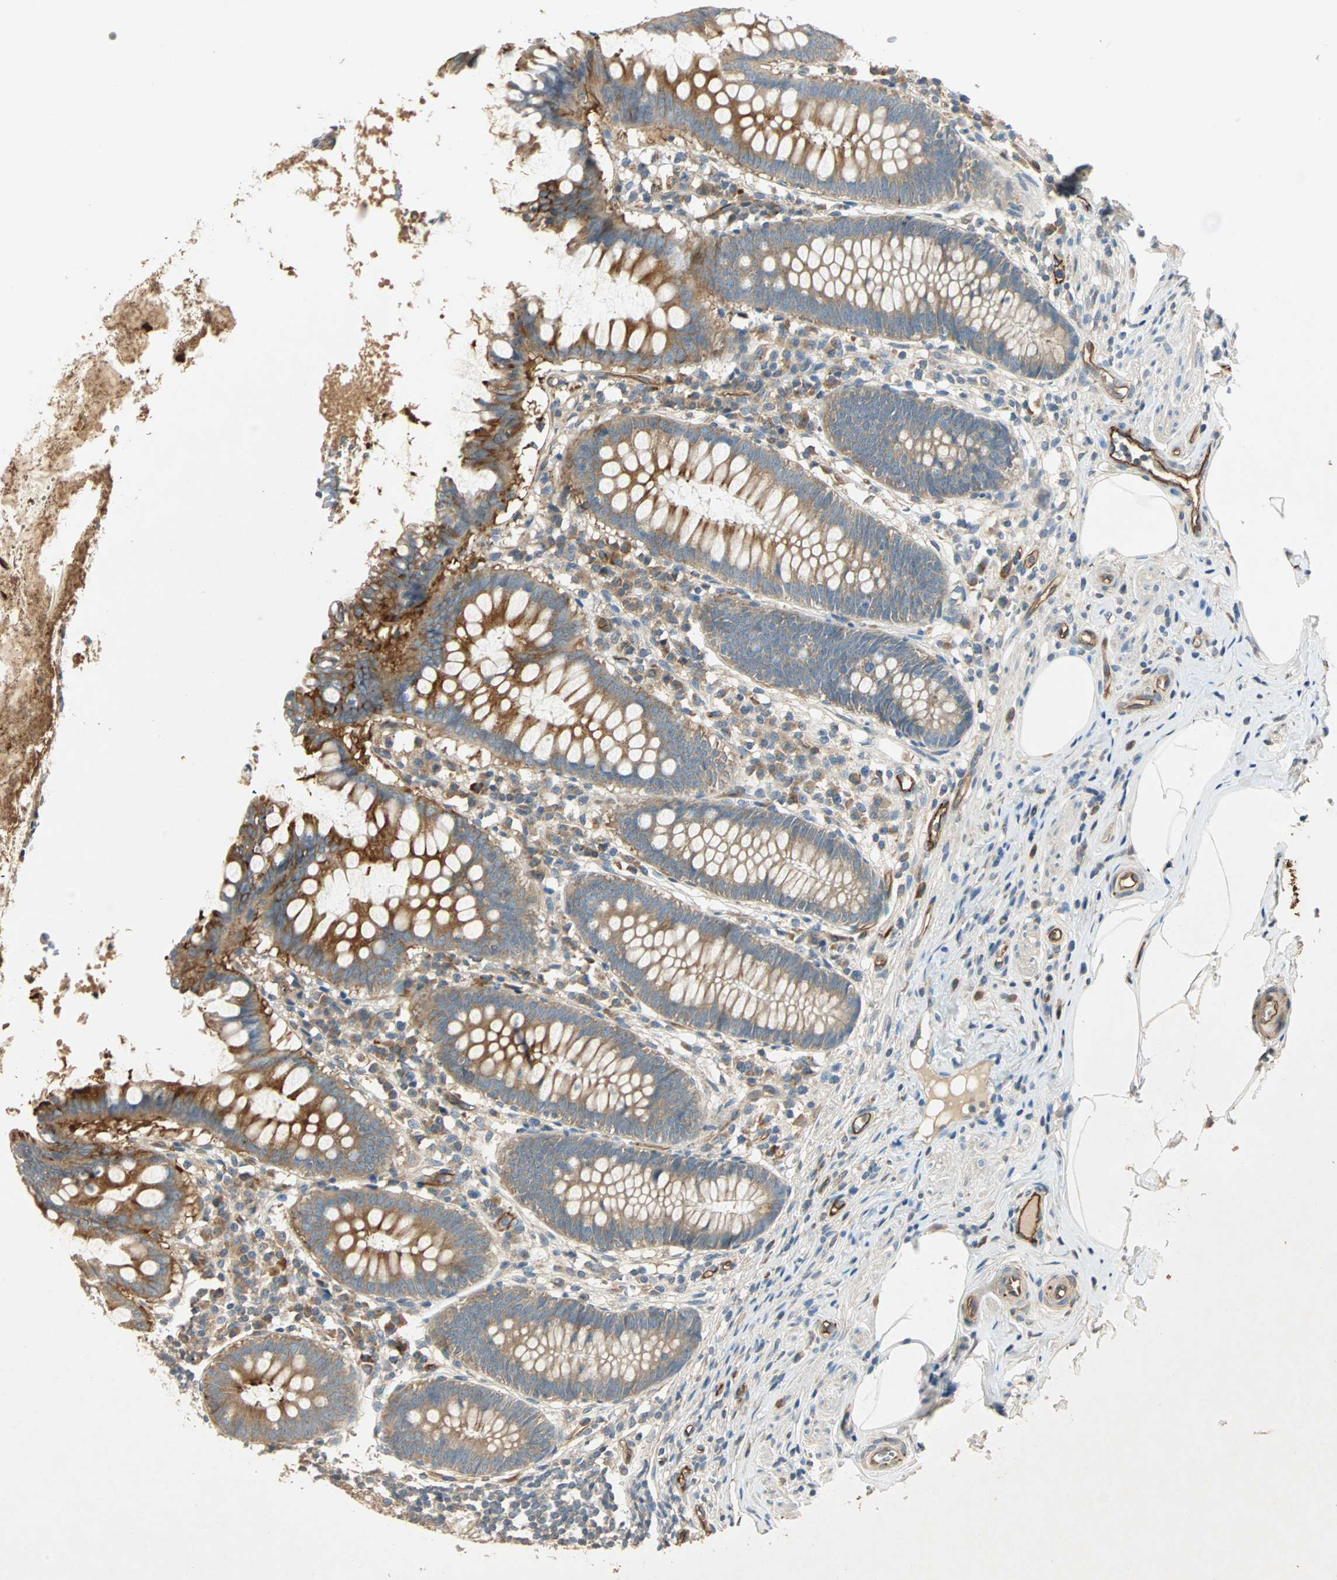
{"staining": {"intensity": "strong", "quantity": ">75%", "location": "cytoplasmic/membranous"}, "tissue": "appendix", "cell_type": "Glandular cells", "image_type": "normal", "snomed": [{"axis": "morphology", "description": "Normal tissue, NOS"}, {"axis": "topography", "description": "Appendix"}], "caption": "Strong cytoplasmic/membranous staining for a protein is identified in approximately >75% of glandular cells of unremarkable appendix using immunohistochemistry.", "gene": "GALK1", "patient": {"sex": "female", "age": 50}}